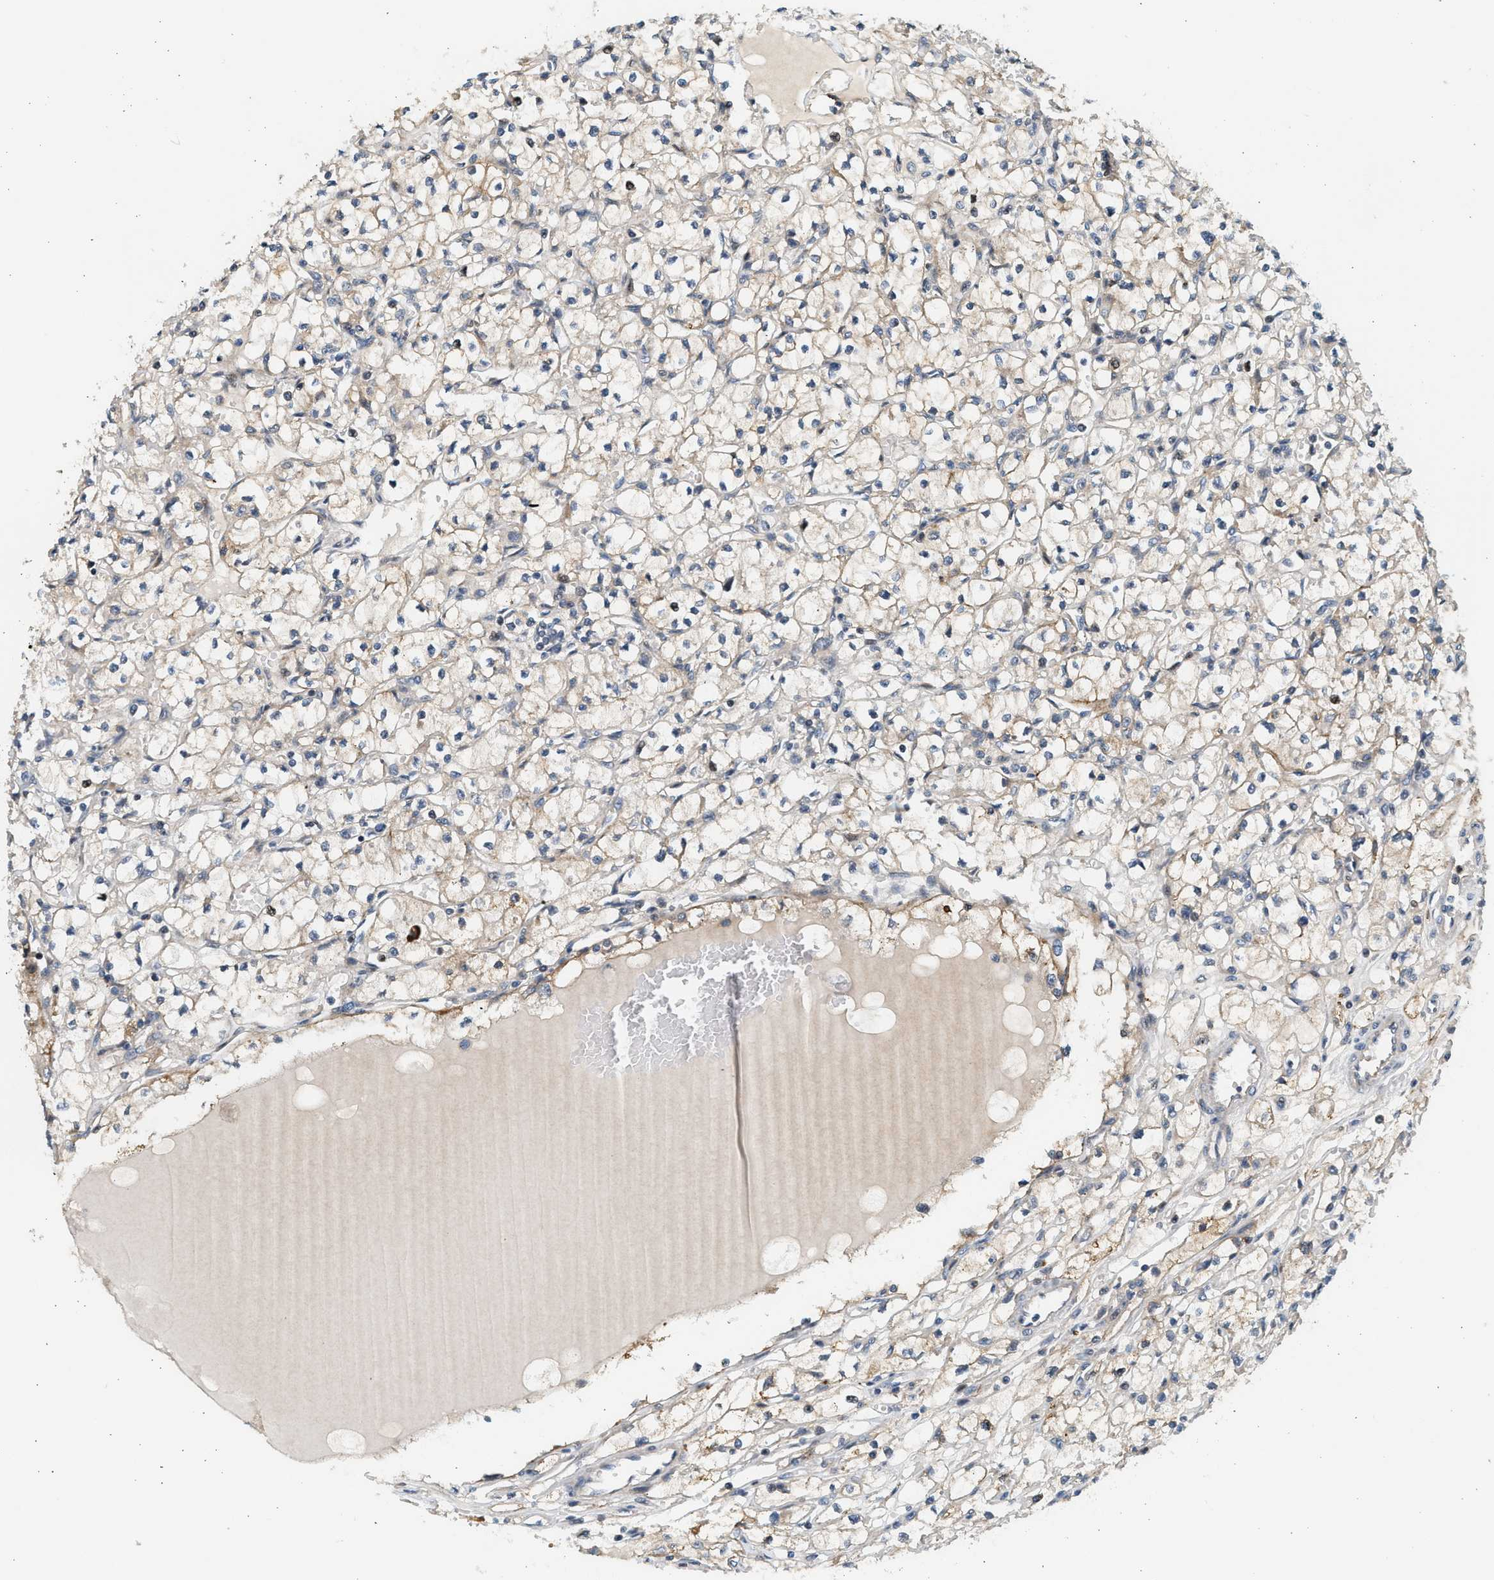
{"staining": {"intensity": "weak", "quantity": ">75%", "location": "cytoplasmic/membranous"}, "tissue": "renal cancer", "cell_type": "Tumor cells", "image_type": "cancer", "snomed": [{"axis": "morphology", "description": "Adenocarcinoma, NOS"}, {"axis": "topography", "description": "Kidney"}], "caption": "Brown immunohistochemical staining in human renal cancer demonstrates weak cytoplasmic/membranous positivity in approximately >75% of tumor cells.", "gene": "NRSN2", "patient": {"sex": "male", "age": 56}}